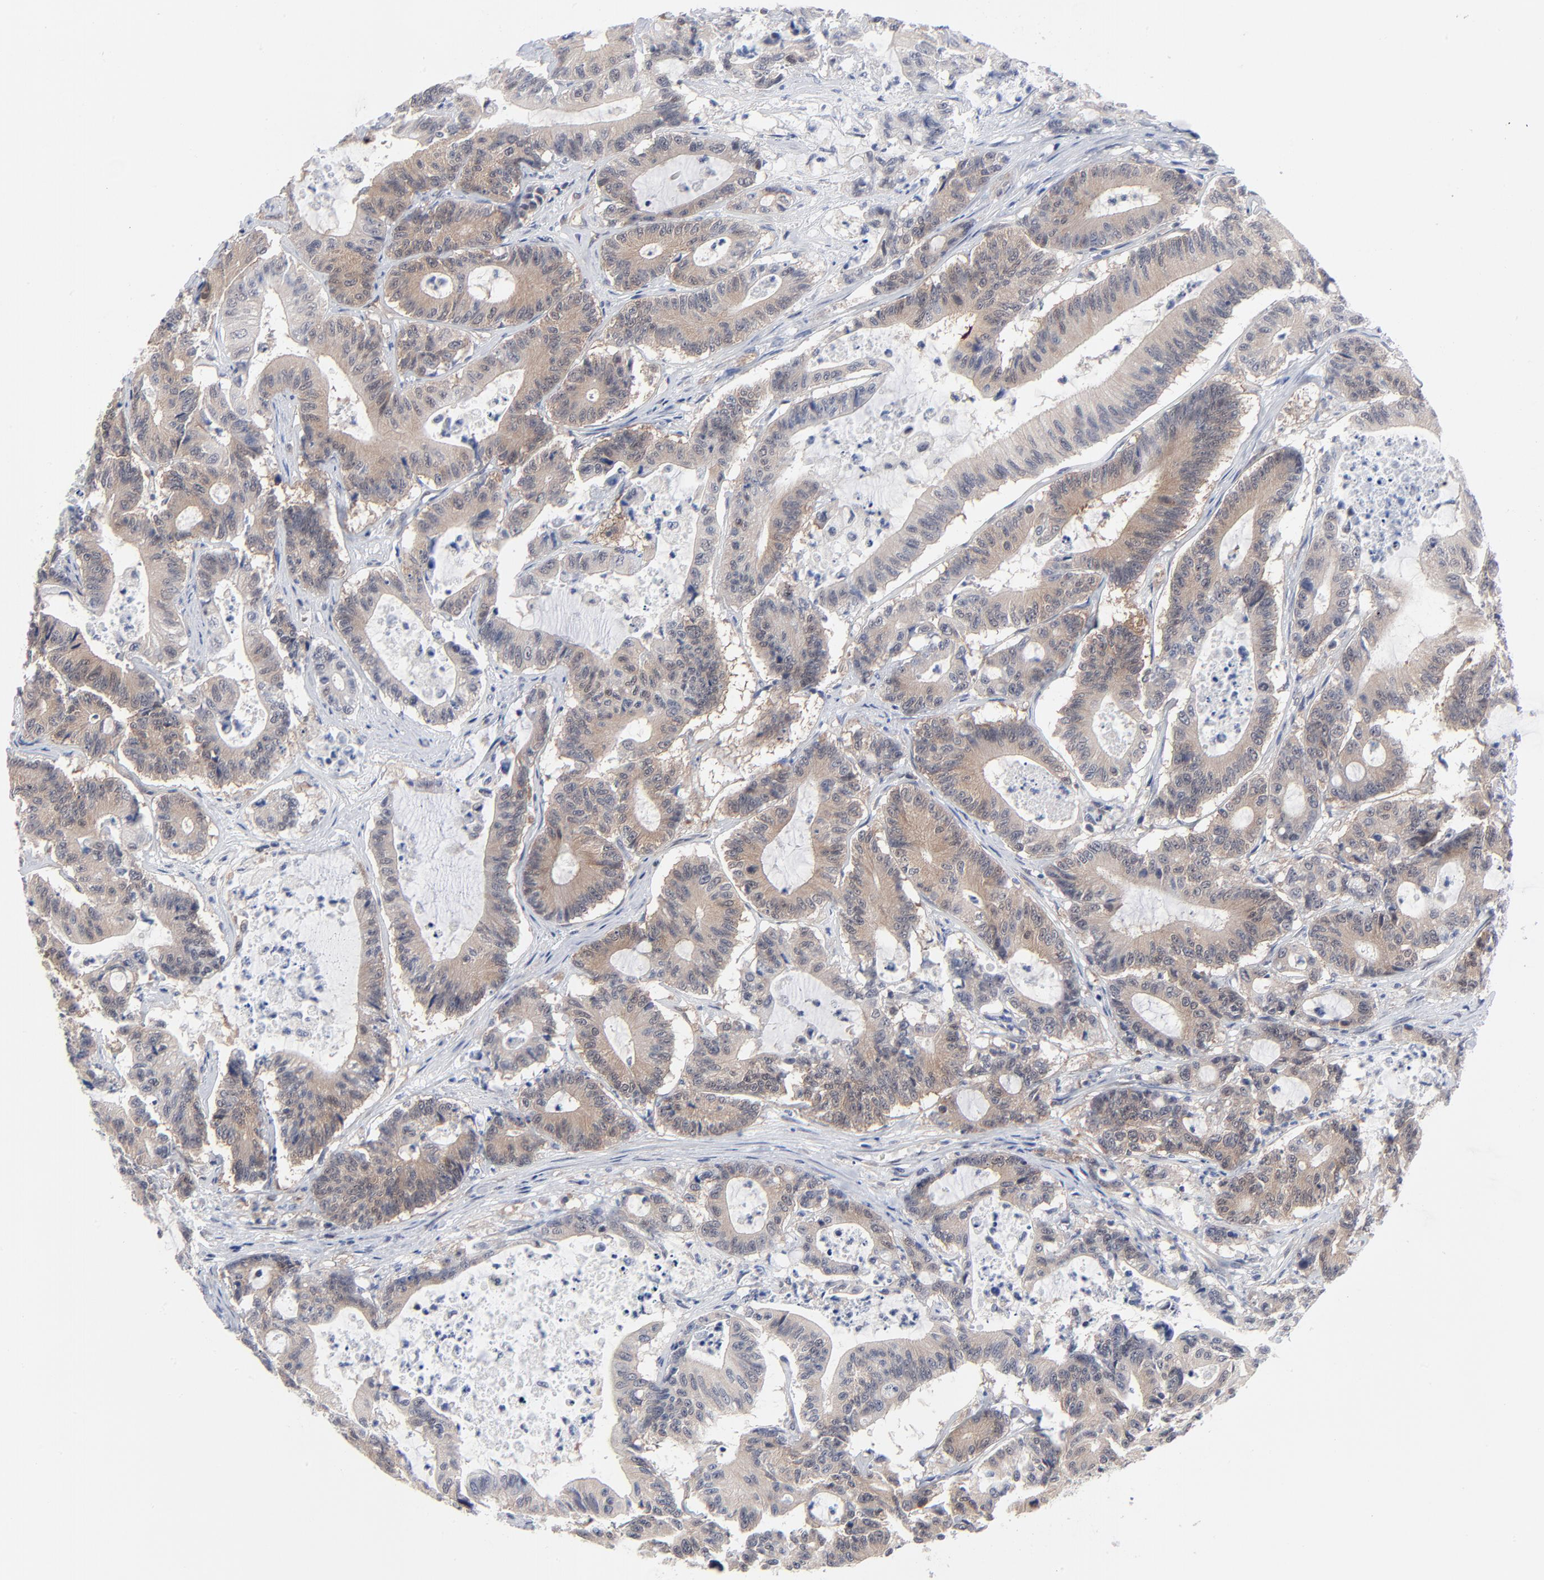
{"staining": {"intensity": "weak", "quantity": "25%-75%", "location": "cytoplasmic/membranous"}, "tissue": "colorectal cancer", "cell_type": "Tumor cells", "image_type": "cancer", "snomed": [{"axis": "morphology", "description": "Adenocarcinoma, NOS"}, {"axis": "topography", "description": "Colon"}], "caption": "Approximately 25%-75% of tumor cells in colorectal cancer display weak cytoplasmic/membranous protein expression as visualized by brown immunohistochemical staining.", "gene": "RPS6KB1", "patient": {"sex": "female", "age": 84}}